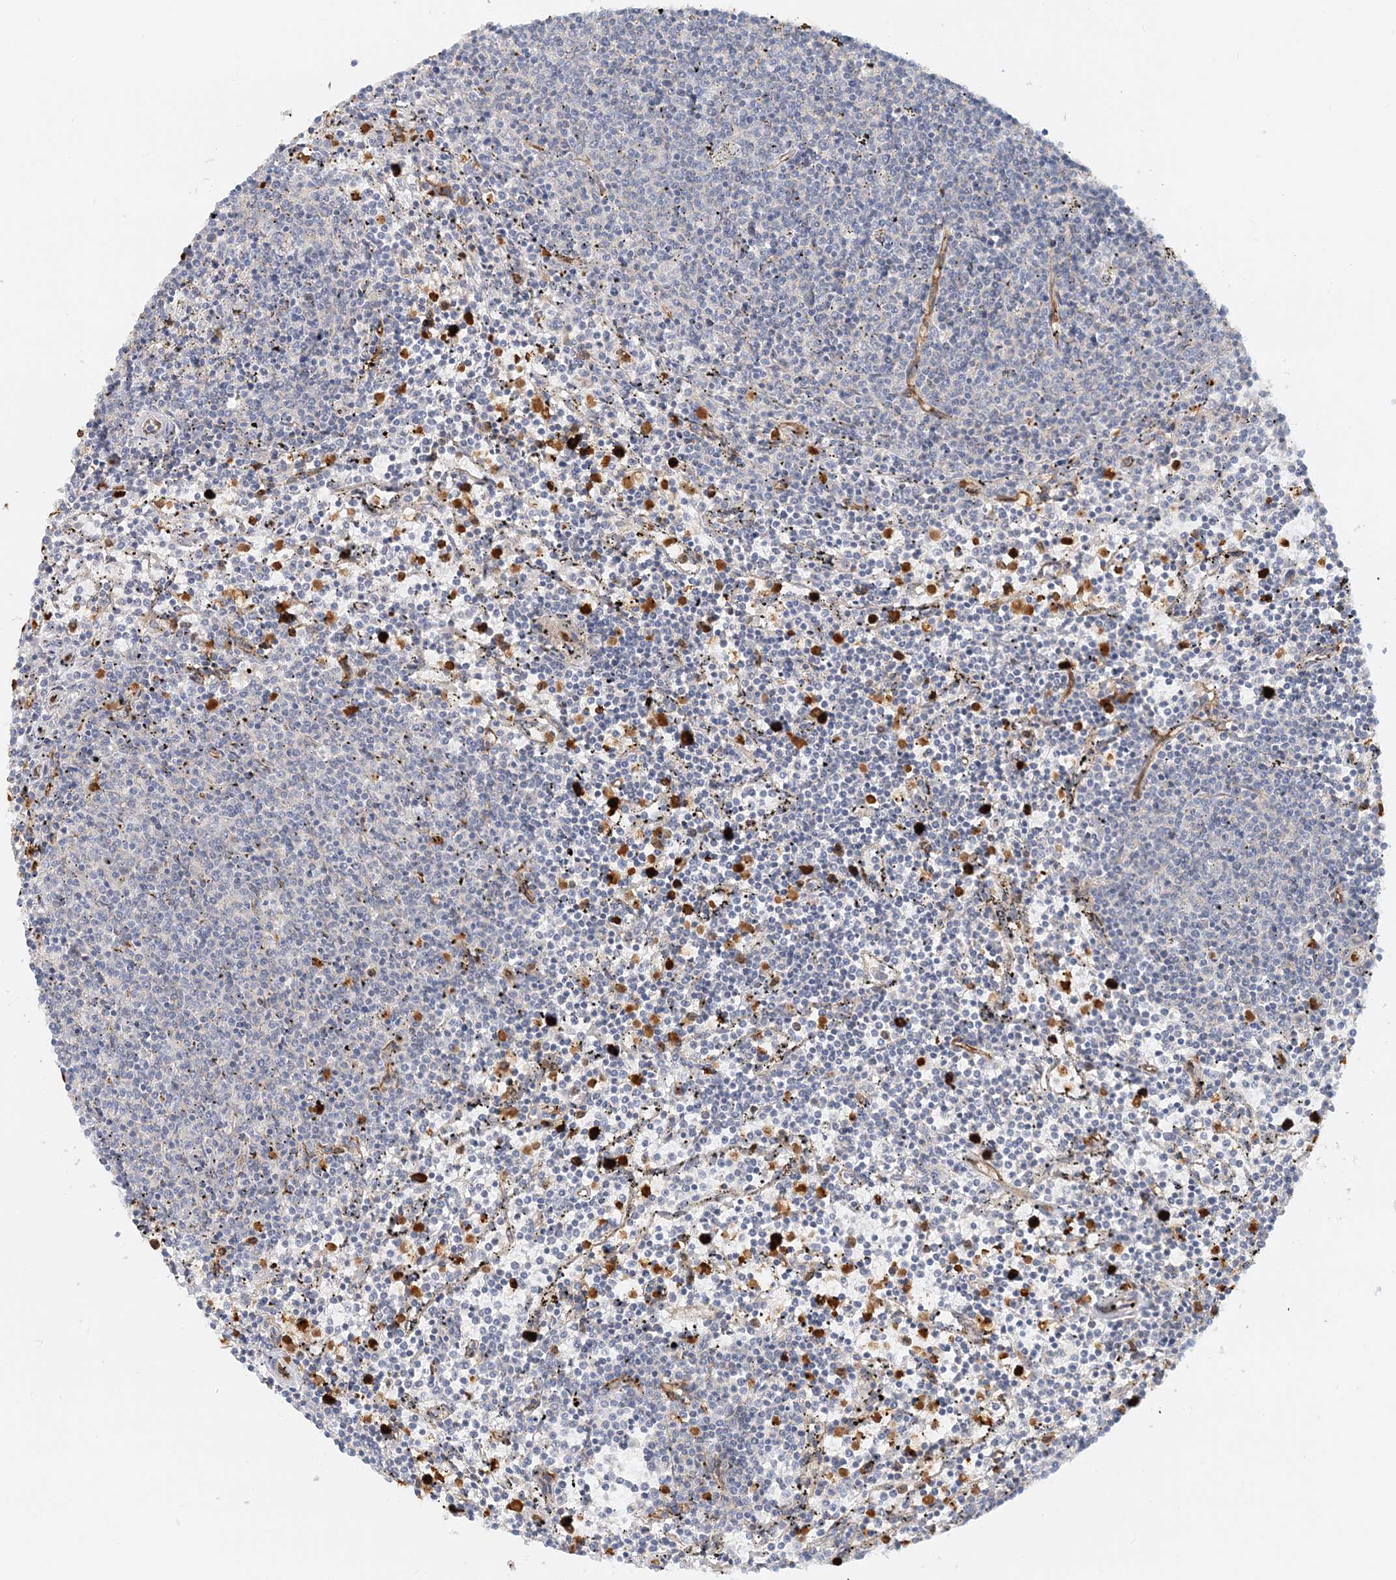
{"staining": {"intensity": "negative", "quantity": "none", "location": "none"}, "tissue": "lymphoma", "cell_type": "Tumor cells", "image_type": "cancer", "snomed": [{"axis": "morphology", "description": "Malignant lymphoma, non-Hodgkin's type, Low grade"}, {"axis": "topography", "description": "Spleen"}], "caption": "DAB (3,3'-diaminobenzidine) immunohistochemical staining of human lymphoma reveals no significant expression in tumor cells. (DAB (3,3'-diaminobenzidine) immunohistochemistry visualized using brightfield microscopy, high magnification).", "gene": "DNAH1", "patient": {"sex": "female", "age": 50}}